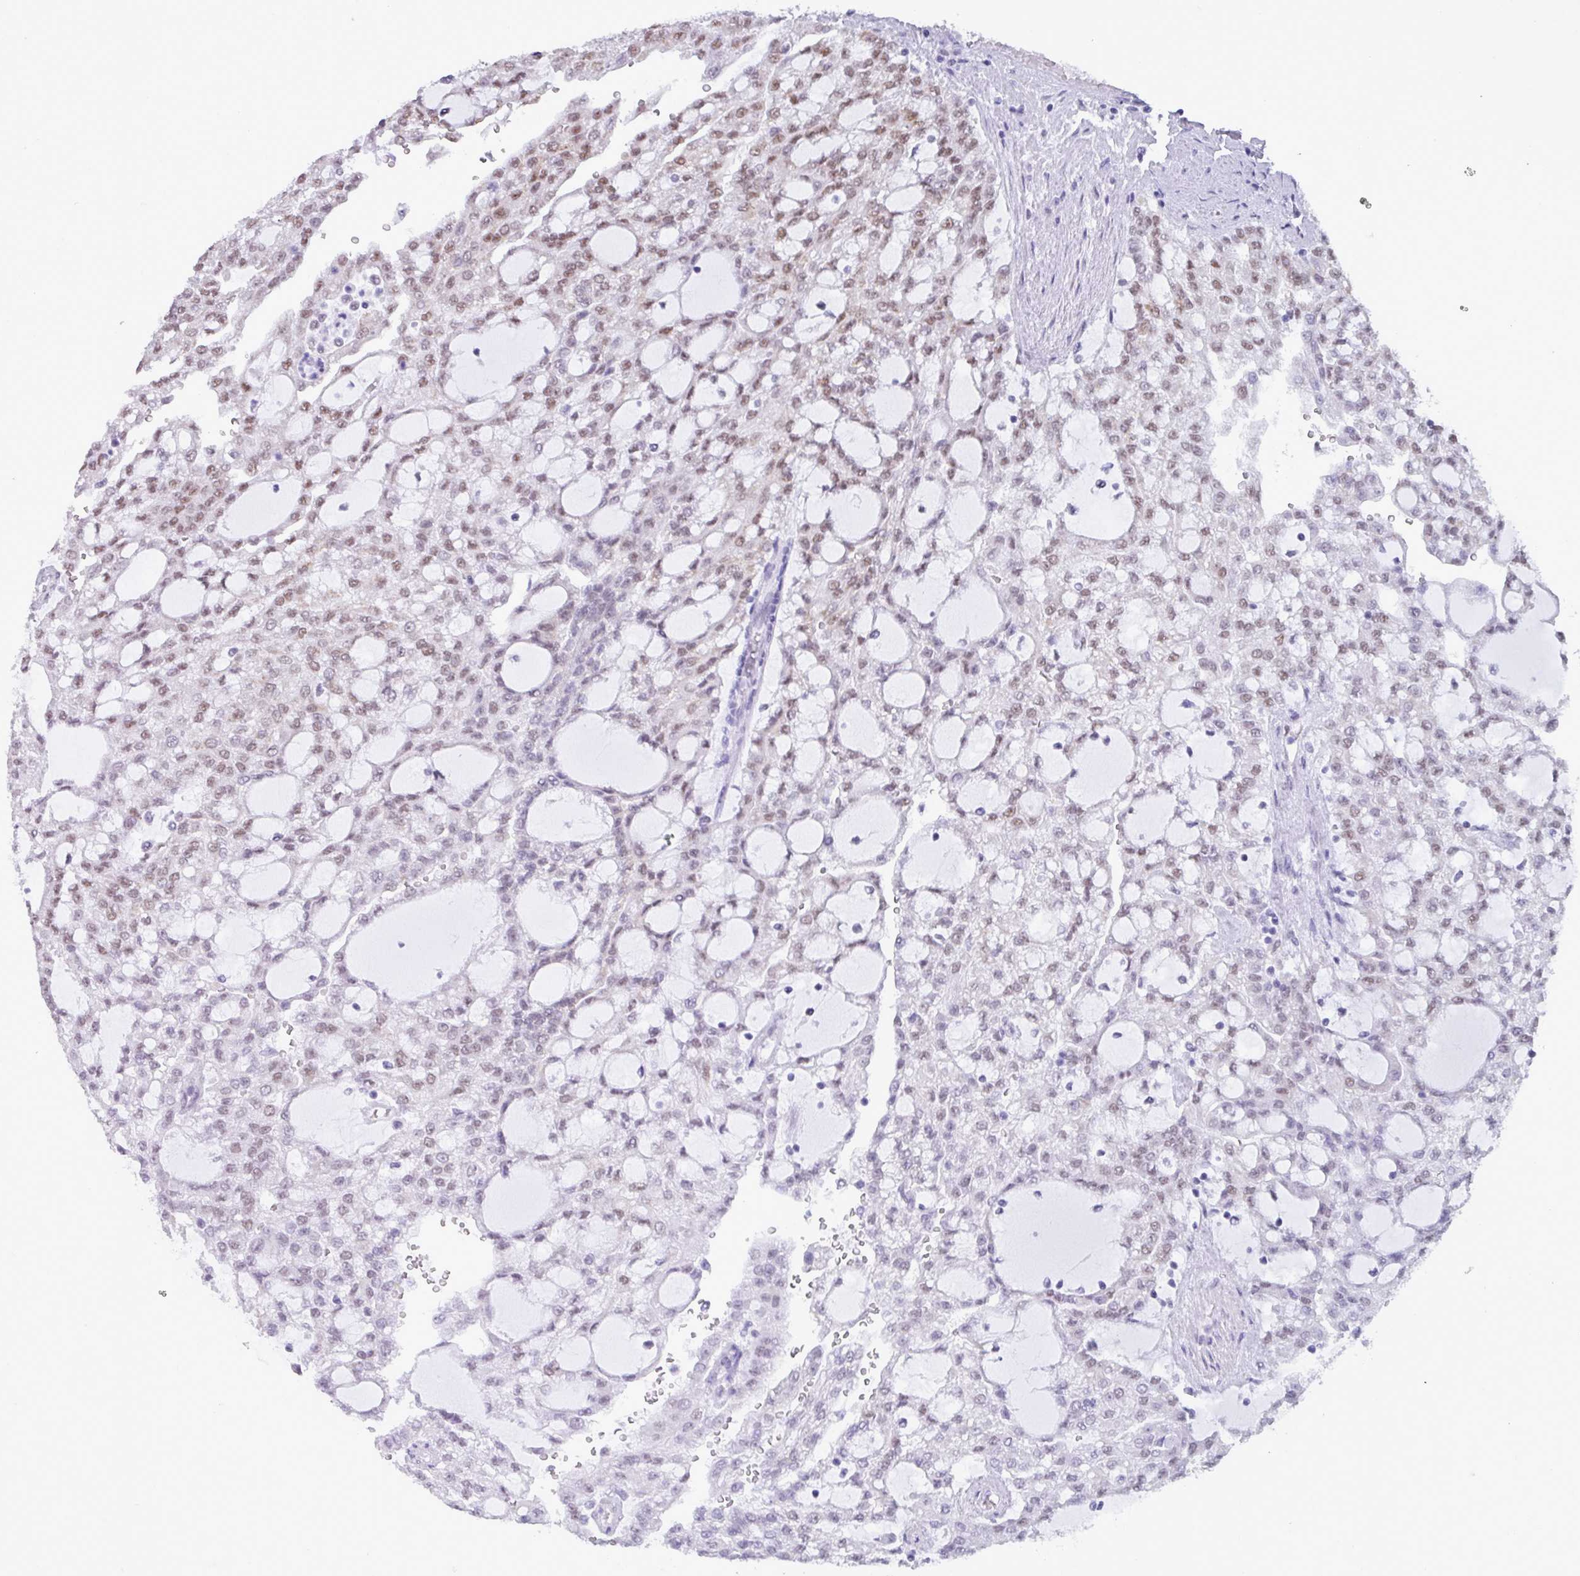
{"staining": {"intensity": "weak", "quantity": "25%-75%", "location": "nuclear"}, "tissue": "renal cancer", "cell_type": "Tumor cells", "image_type": "cancer", "snomed": [{"axis": "morphology", "description": "Adenocarcinoma, NOS"}, {"axis": "topography", "description": "Kidney"}], "caption": "Immunohistochemistry (DAB (3,3'-diaminobenzidine)) staining of adenocarcinoma (renal) exhibits weak nuclear protein expression in about 25%-75% of tumor cells.", "gene": "PUF60", "patient": {"sex": "male", "age": 63}}